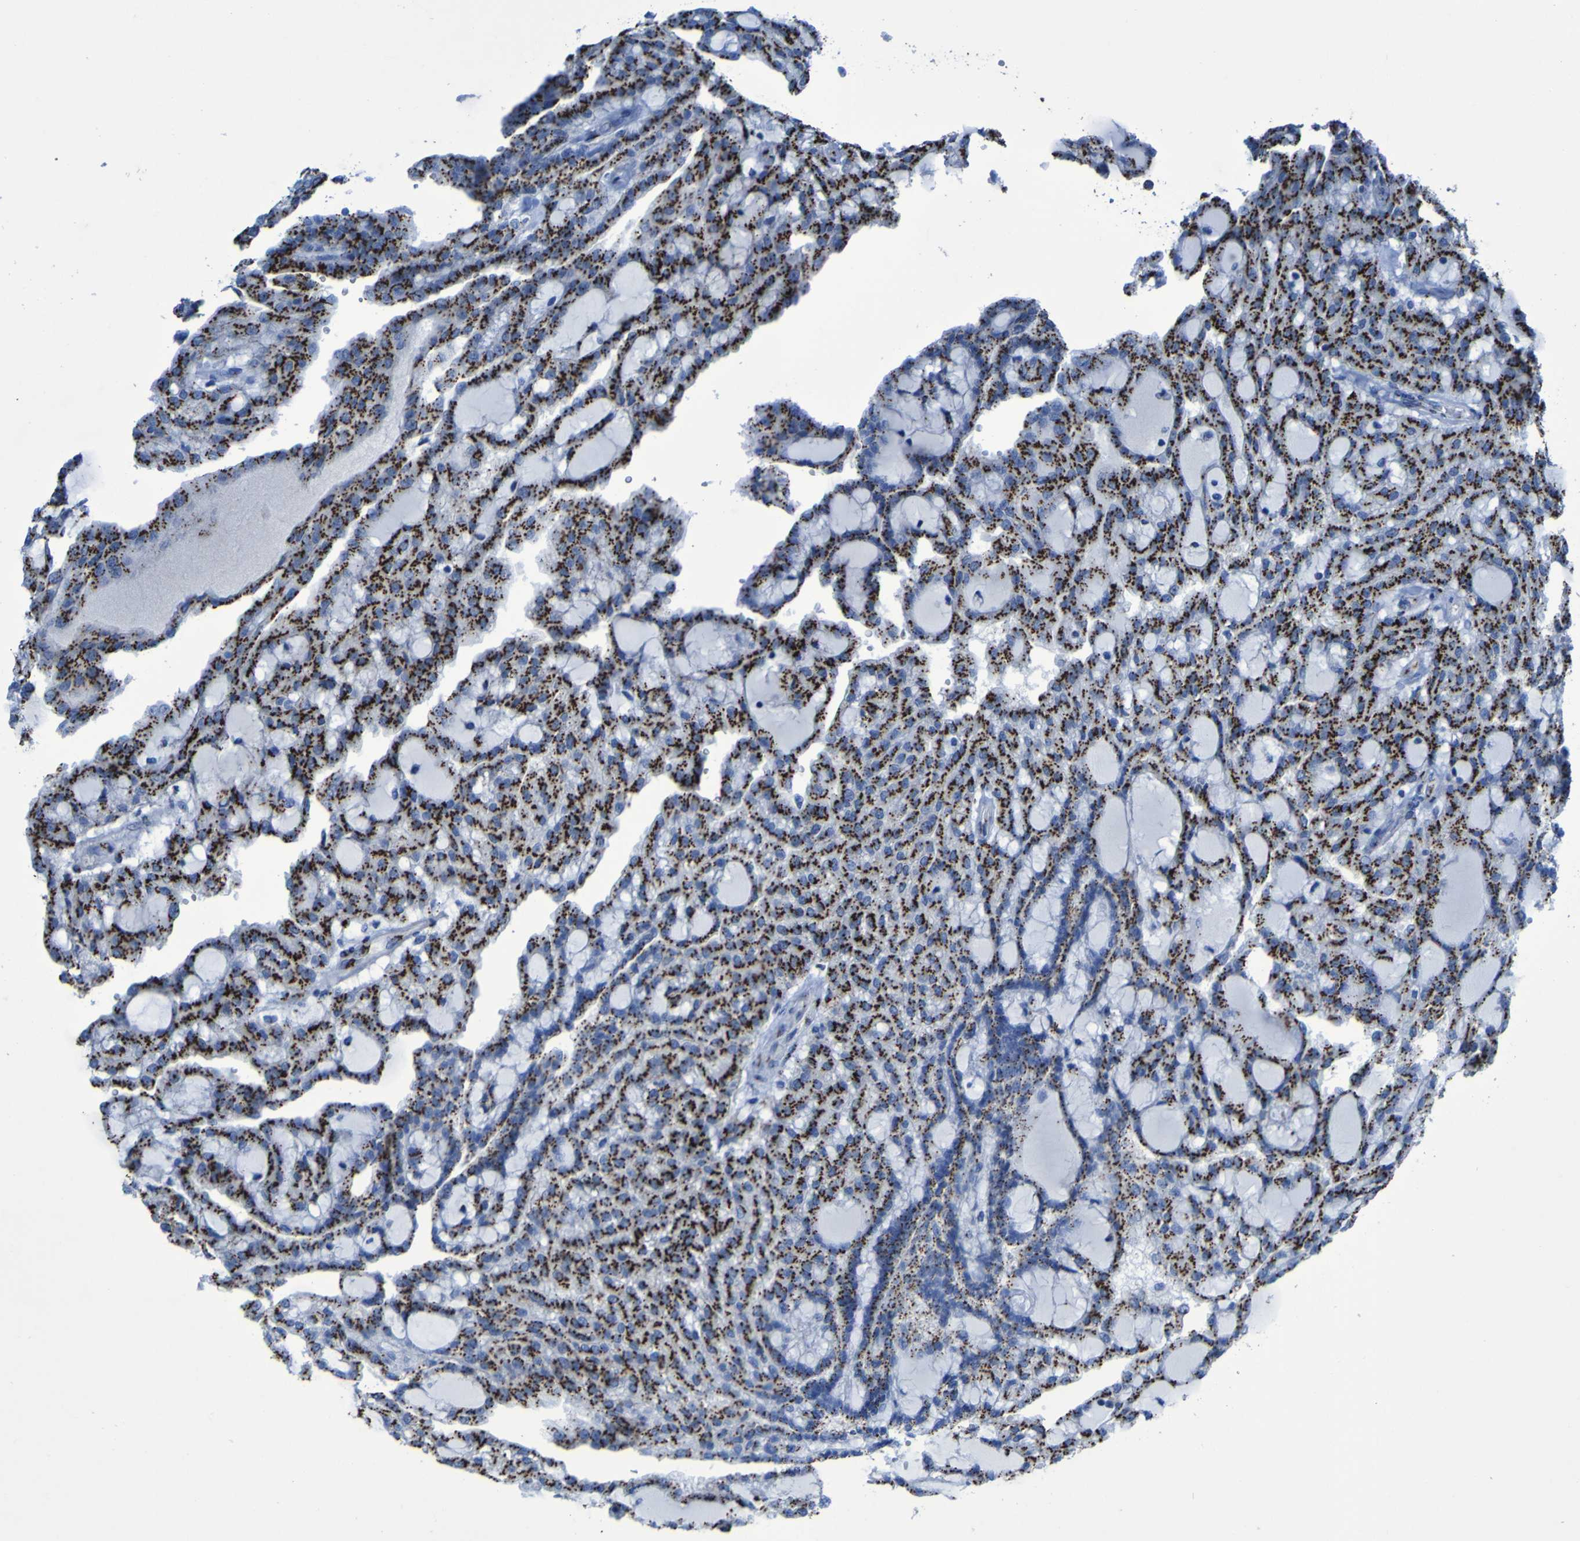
{"staining": {"intensity": "strong", "quantity": ">75%", "location": "cytoplasmic/membranous"}, "tissue": "renal cancer", "cell_type": "Tumor cells", "image_type": "cancer", "snomed": [{"axis": "morphology", "description": "Adenocarcinoma, NOS"}, {"axis": "topography", "description": "Kidney"}], "caption": "Immunohistochemical staining of renal cancer exhibits high levels of strong cytoplasmic/membranous expression in approximately >75% of tumor cells. (Stains: DAB (3,3'-diaminobenzidine) in brown, nuclei in blue, Microscopy: brightfield microscopy at high magnification).", "gene": "GOLM1", "patient": {"sex": "male", "age": 63}}